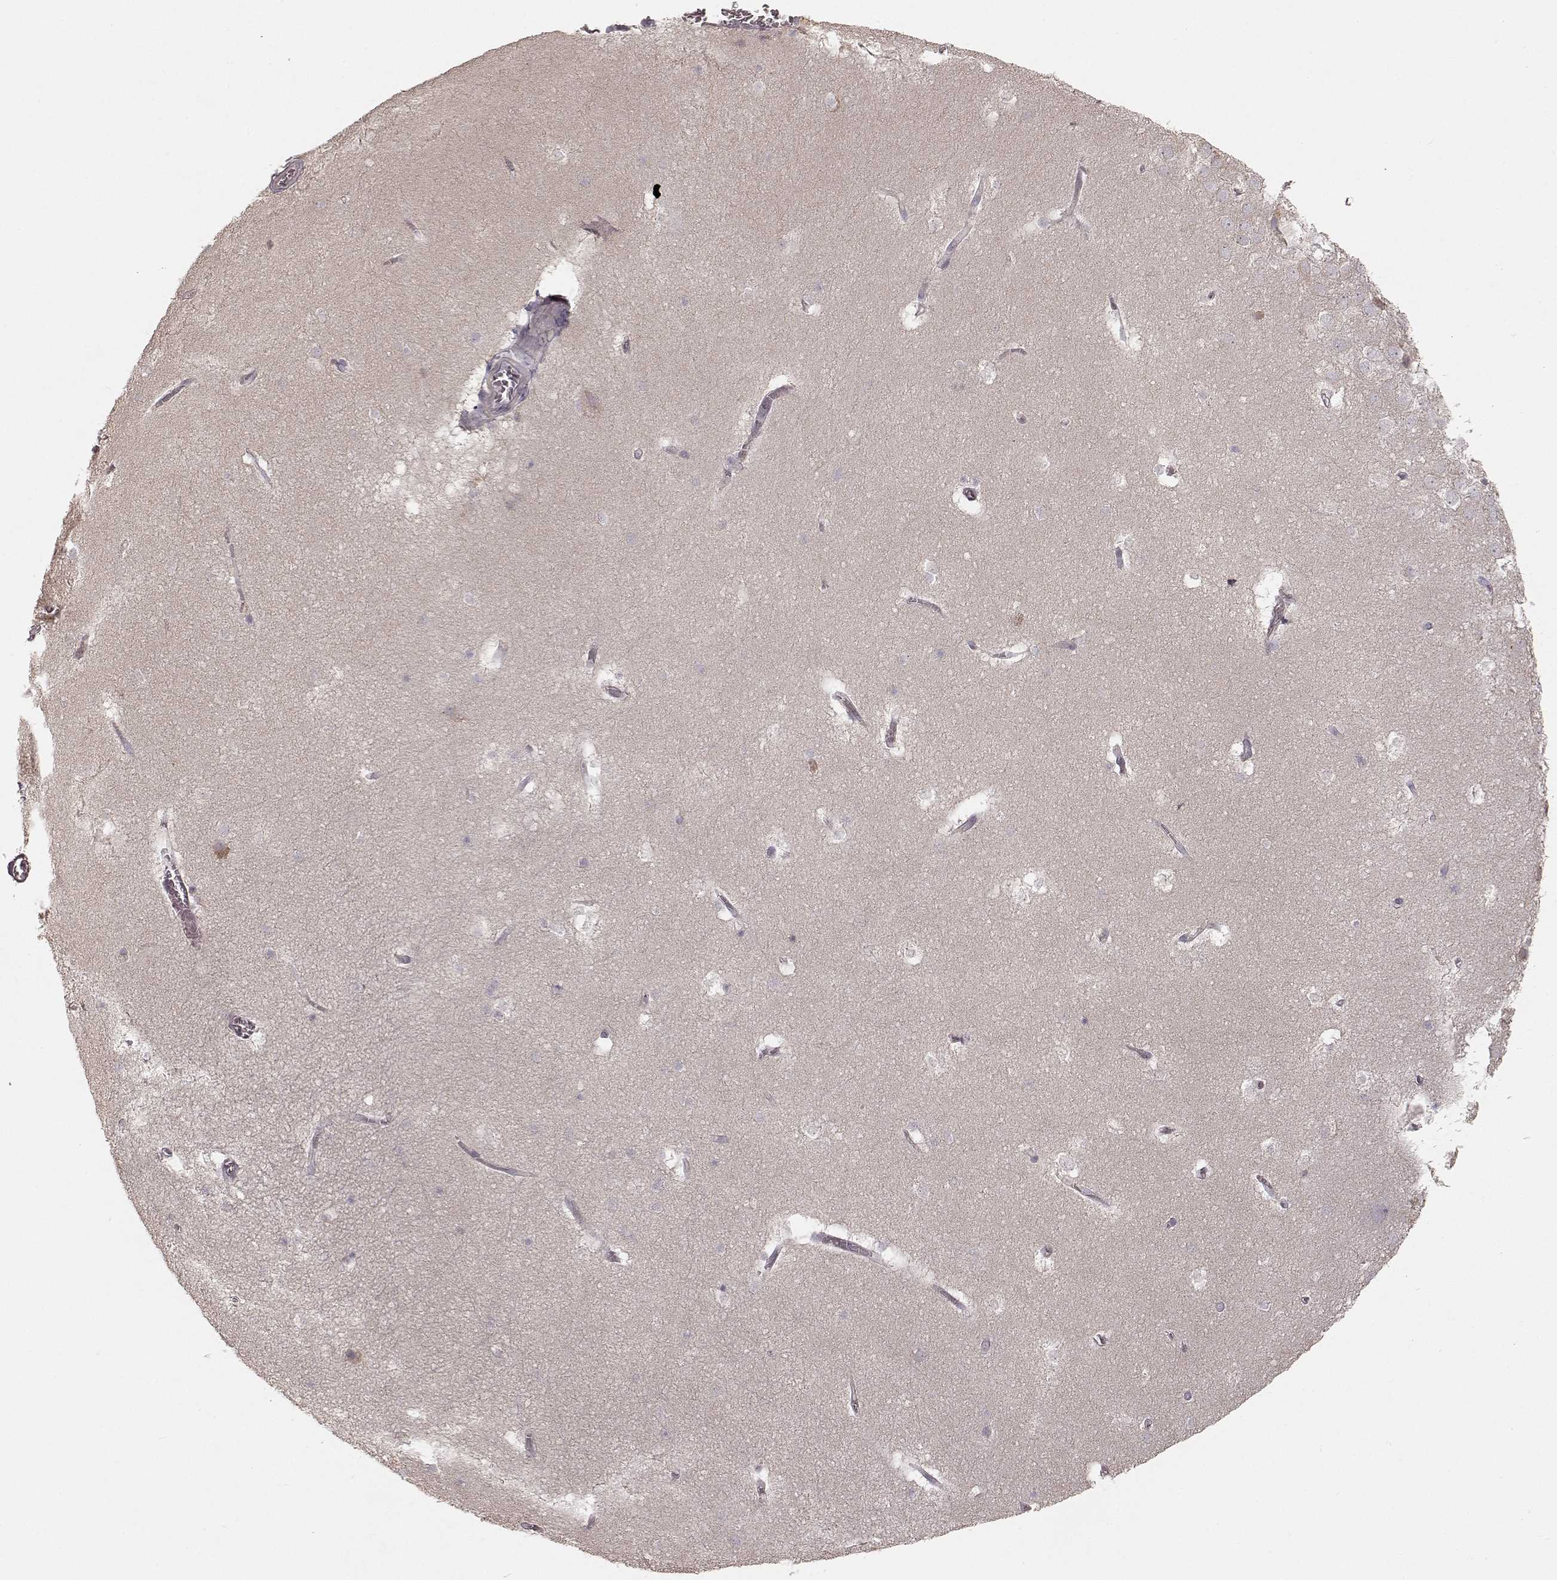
{"staining": {"intensity": "negative", "quantity": "none", "location": "none"}, "tissue": "hippocampus", "cell_type": "Glial cells", "image_type": "normal", "snomed": [{"axis": "morphology", "description": "Normal tissue, NOS"}, {"axis": "topography", "description": "Hippocampus"}], "caption": "High magnification brightfield microscopy of benign hippocampus stained with DAB (brown) and counterstained with hematoxylin (blue): glial cells show no significant positivity.", "gene": "KCNJ9", "patient": {"sex": "male", "age": 45}}